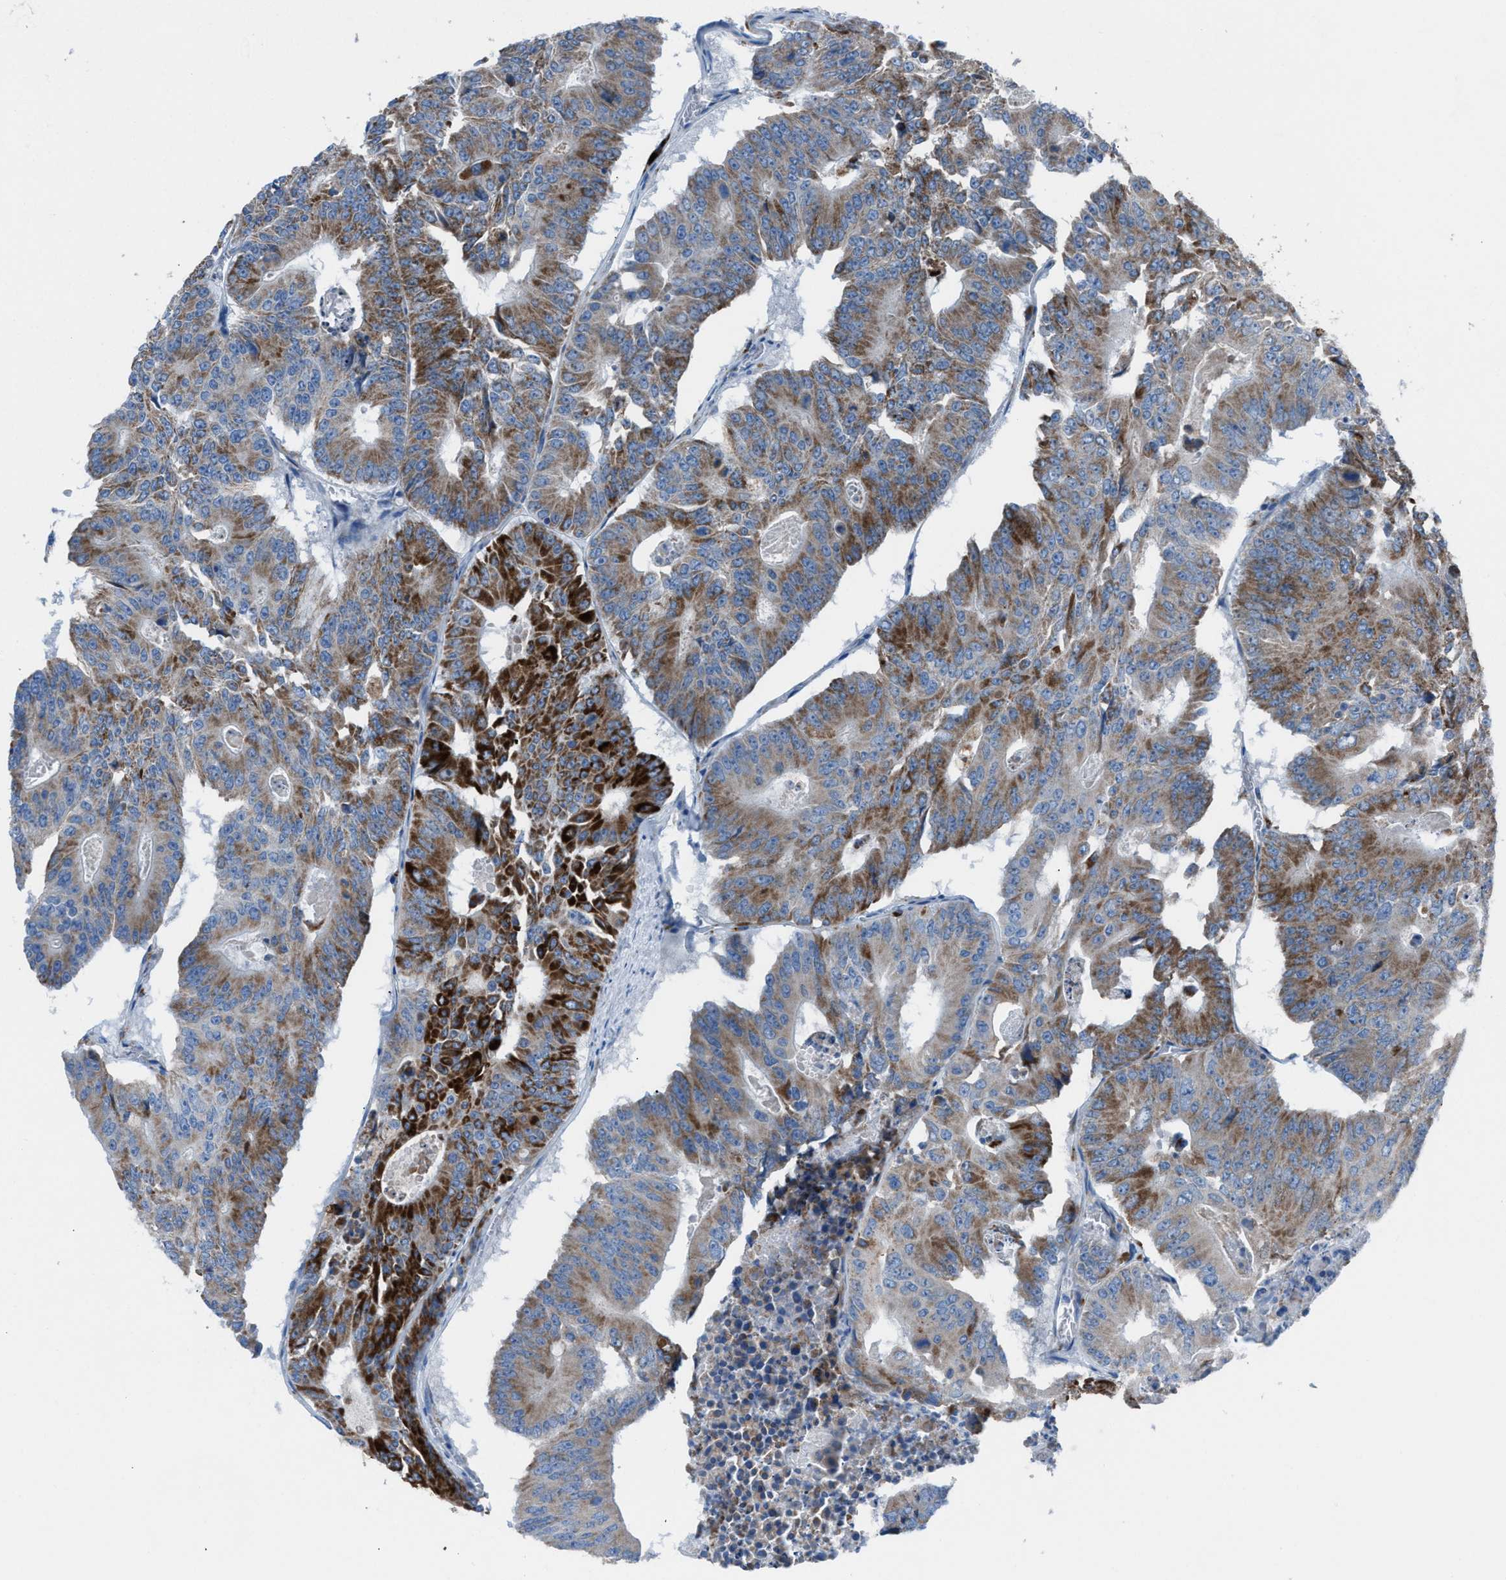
{"staining": {"intensity": "strong", "quantity": "25%-75%", "location": "cytoplasmic/membranous"}, "tissue": "colorectal cancer", "cell_type": "Tumor cells", "image_type": "cancer", "snomed": [{"axis": "morphology", "description": "Adenocarcinoma, NOS"}, {"axis": "topography", "description": "Colon"}], "caption": "Strong cytoplasmic/membranous staining is seen in about 25%-75% of tumor cells in adenocarcinoma (colorectal).", "gene": "CD1B", "patient": {"sex": "male", "age": 87}}